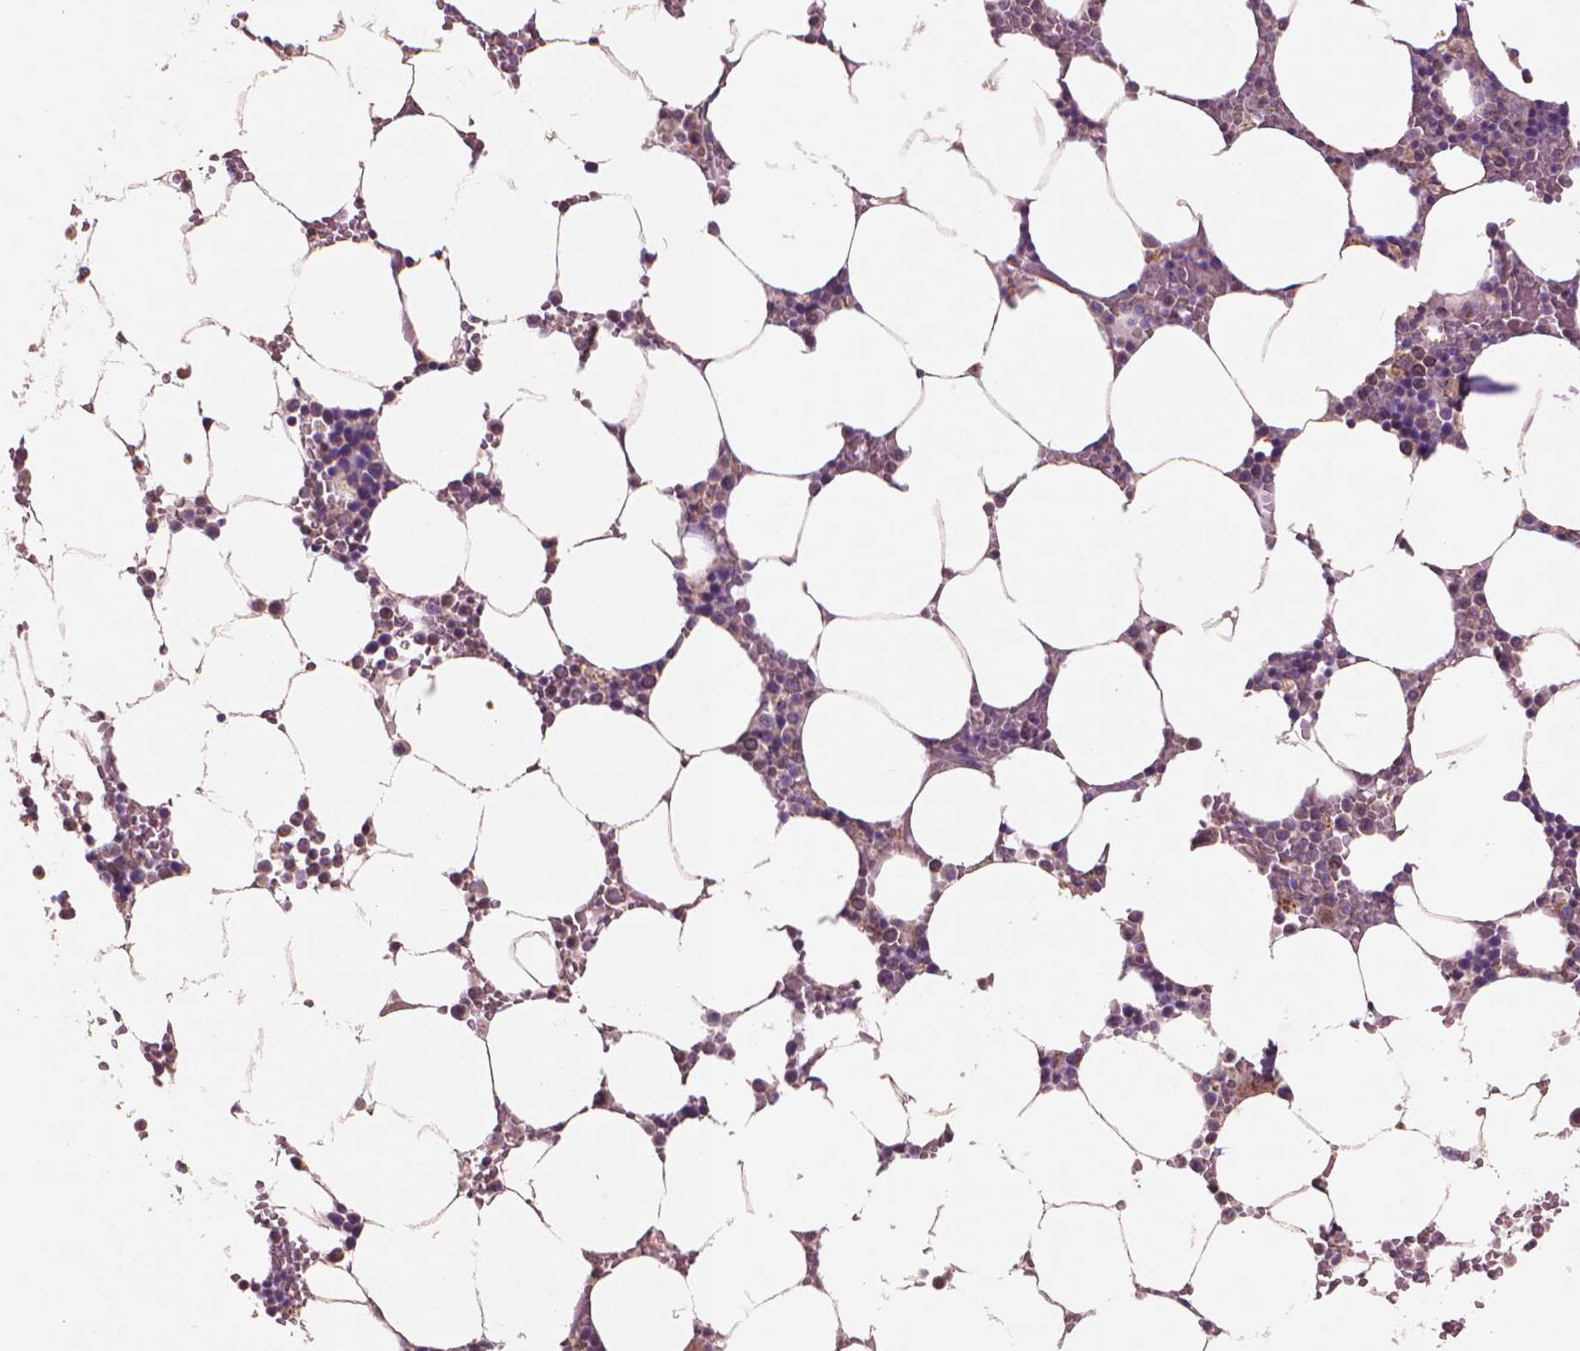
{"staining": {"intensity": "moderate", "quantity": "25%-75%", "location": "cytoplasmic/membranous"}, "tissue": "bone marrow", "cell_type": "Hematopoietic cells", "image_type": "normal", "snomed": [{"axis": "morphology", "description": "Normal tissue, NOS"}, {"axis": "topography", "description": "Bone marrow"}], "caption": "A micrograph showing moderate cytoplasmic/membranous positivity in about 25%-75% of hematopoietic cells in benign bone marrow, as visualized by brown immunohistochemical staining.", "gene": "NLRX1", "patient": {"sex": "female", "age": 52}}